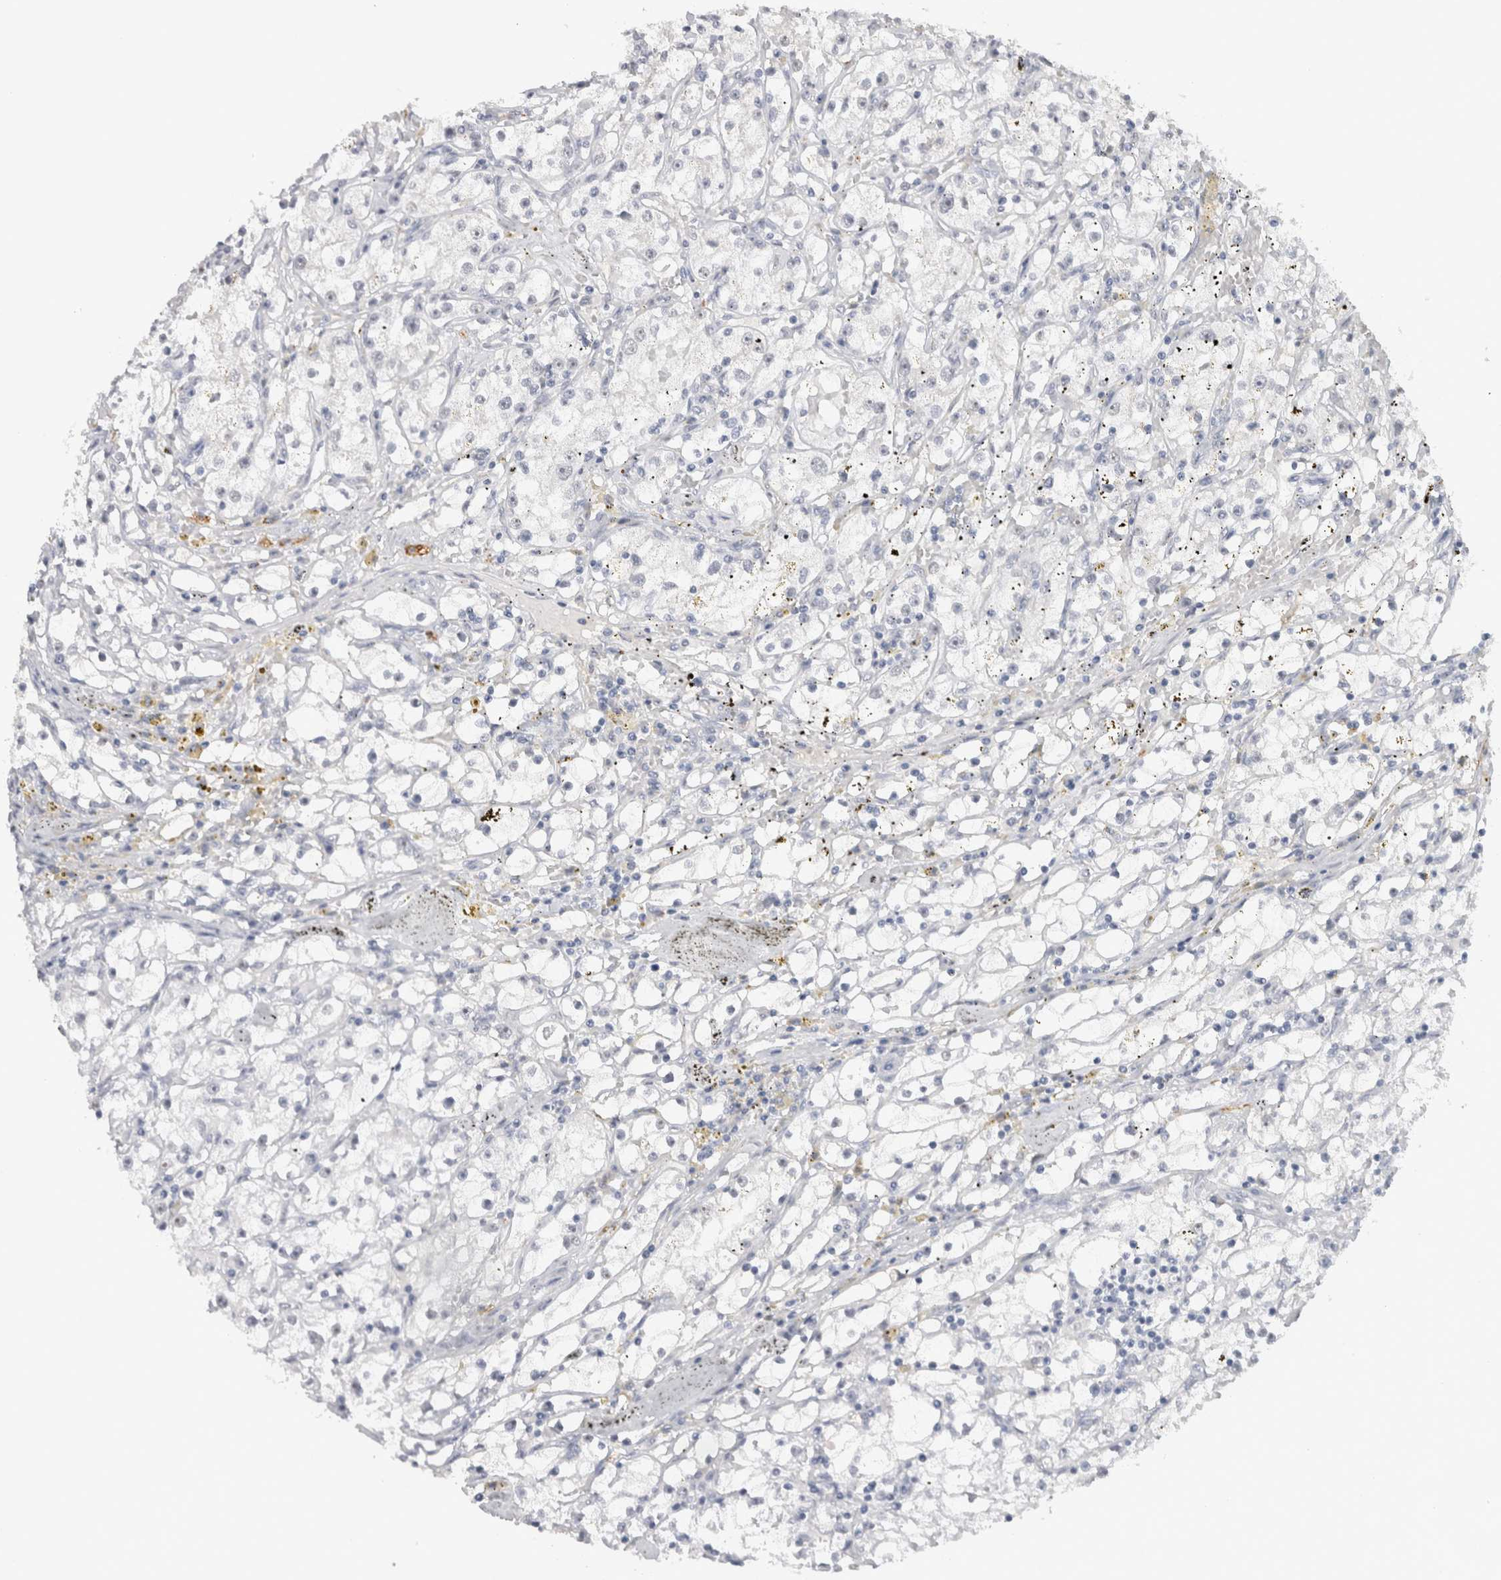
{"staining": {"intensity": "negative", "quantity": "none", "location": "none"}, "tissue": "renal cancer", "cell_type": "Tumor cells", "image_type": "cancer", "snomed": [{"axis": "morphology", "description": "Adenocarcinoma, NOS"}, {"axis": "topography", "description": "Kidney"}], "caption": "The immunohistochemistry photomicrograph has no significant staining in tumor cells of renal cancer tissue. Brightfield microscopy of immunohistochemistry stained with DAB (brown) and hematoxylin (blue), captured at high magnification.", "gene": "CADM3", "patient": {"sex": "male", "age": 56}}